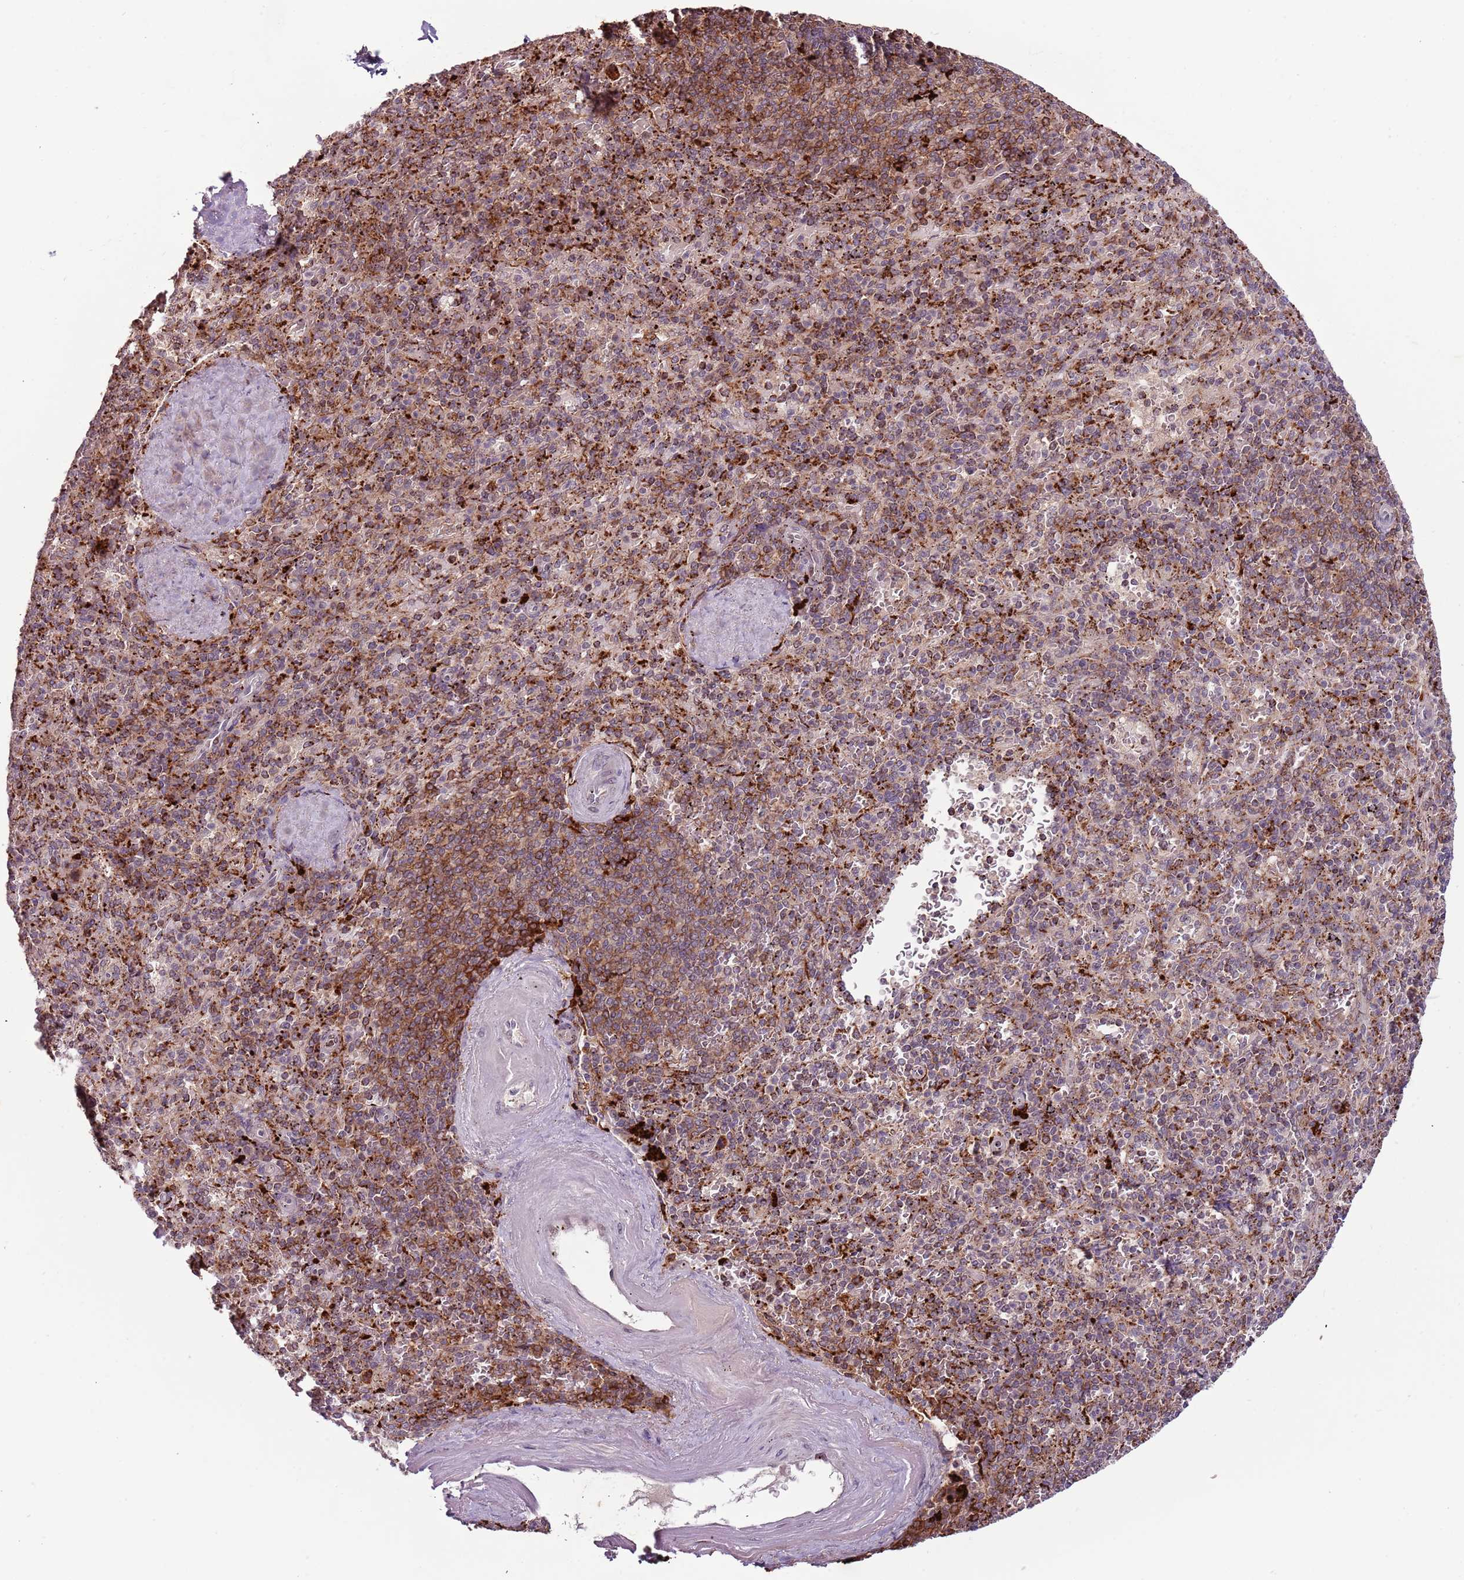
{"staining": {"intensity": "moderate", "quantity": "25%-75%", "location": "cytoplasmic/membranous"}, "tissue": "spleen", "cell_type": "Cells in red pulp", "image_type": "normal", "snomed": [{"axis": "morphology", "description": "Normal tissue, NOS"}, {"axis": "topography", "description": "Spleen"}], "caption": "Protein staining displays moderate cytoplasmic/membranous staining in about 25%-75% of cells in red pulp in unremarkable spleen. The protein of interest is stained brown, and the nuclei are stained in blue (DAB IHC with brightfield microscopy, high magnification).", "gene": "ULK3", "patient": {"sex": "male", "age": 82}}